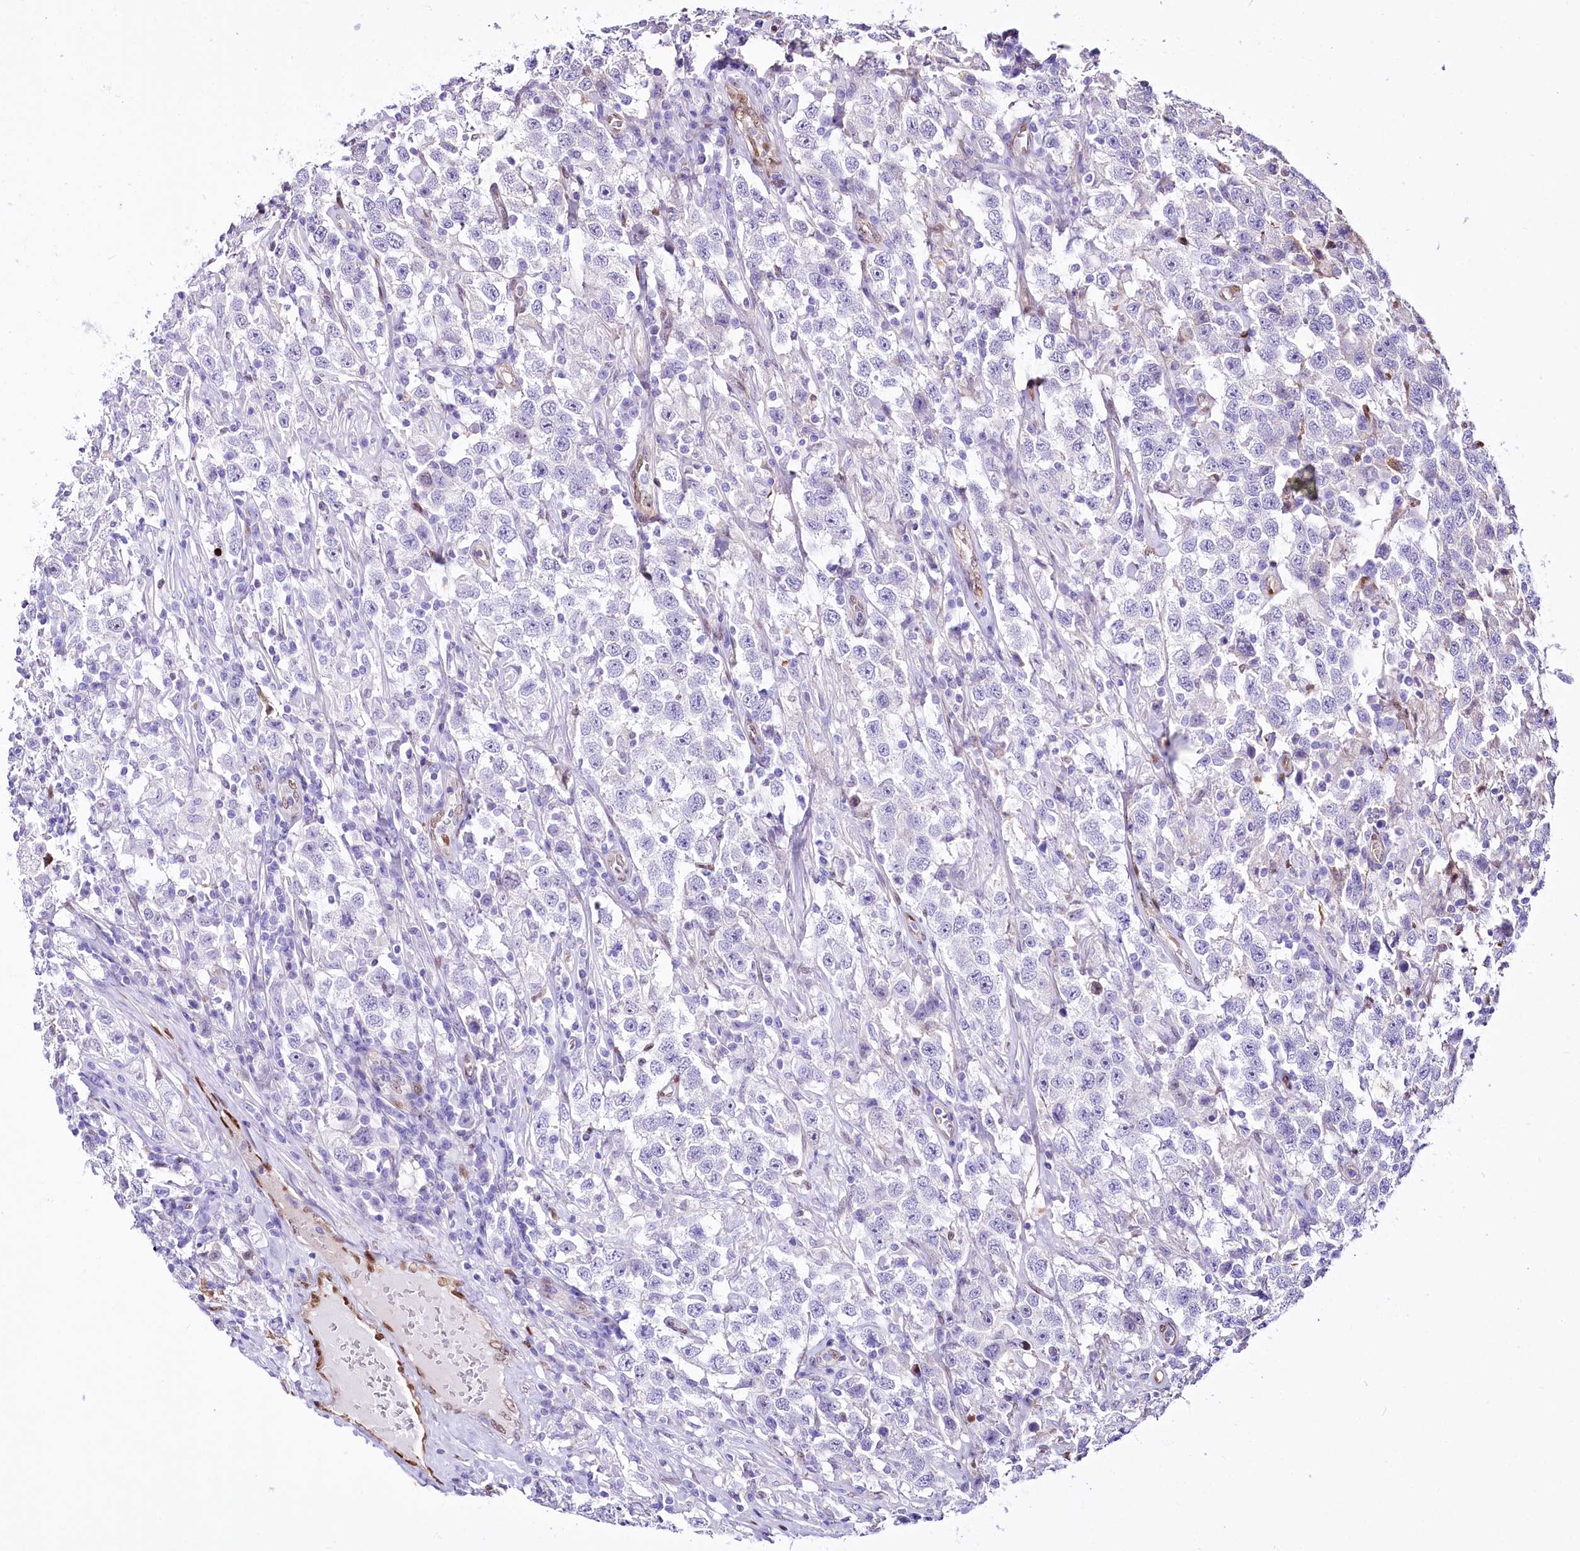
{"staining": {"intensity": "negative", "quantity": "none", "location": "none"}, "tissue": "testis cancer", "cell_type": "Tumor cells", "image_type": "cancer", "snomed": [{"axis": "morphology", "description": "Seminoma, NOS"}, {"axis": "topography", "description": "Testis"}], "caption": "This image is of testis cancer (seminoma) stained with immunohistochemistry (IHC) to label a protein in brown with the nuclei are counter-stained blue. There is no staining in tumor cells.", "gene": "PTMS", "patient": {"sex": "male", "age": 41}}